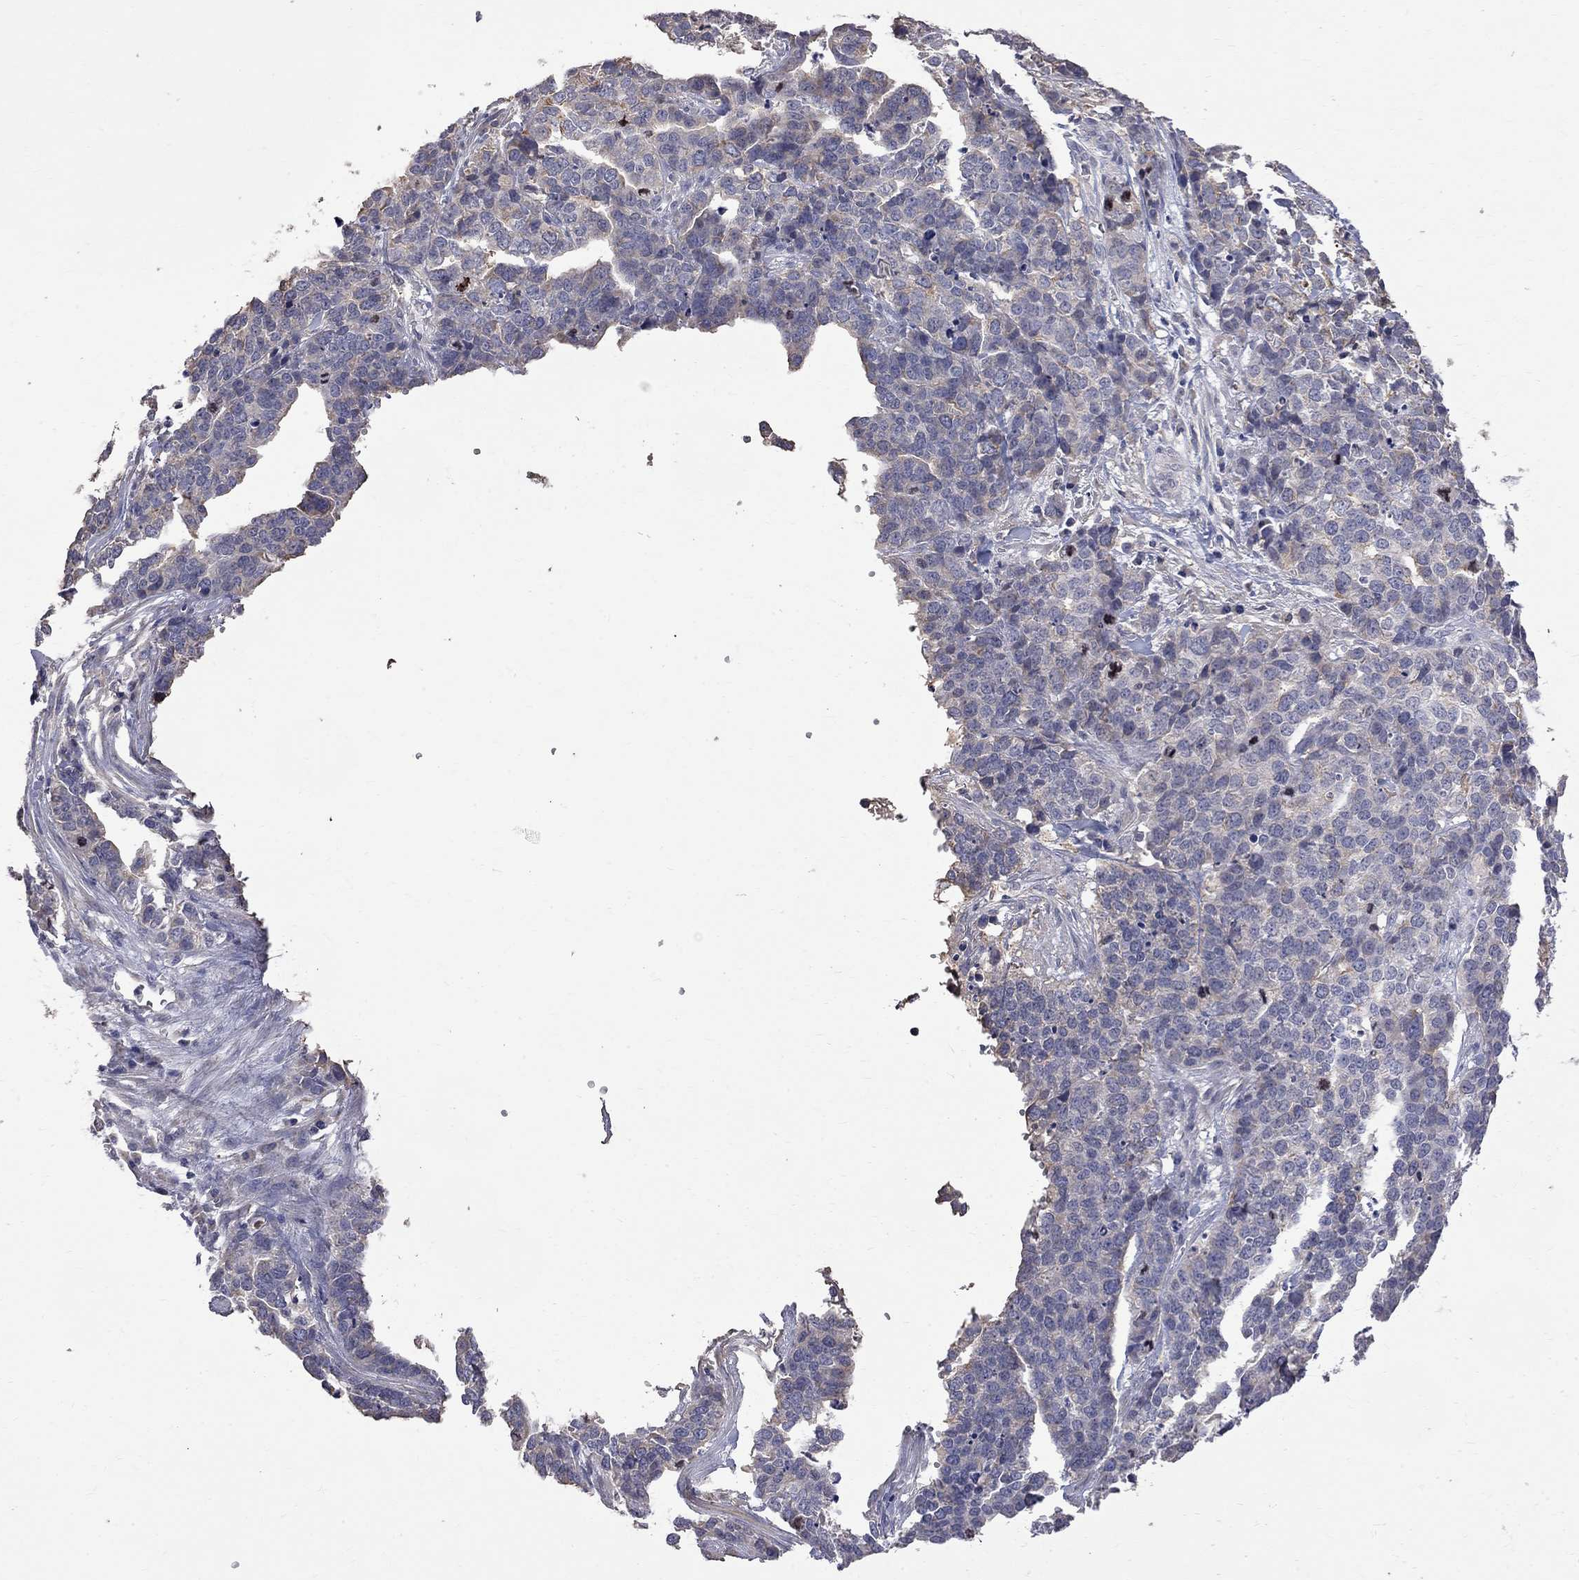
{"staining": {"intensity": "negative", "quantity": "none", "location": "none"}, "tissue": "ovarian cancer", "cell_type": "Tumor cells", "image_type": "cancer", "snomed": [{"axis": "morphology", "description": "Carcinoma, endometroid"}, {"axis": "topography", "description": "Ovary"}], "caption": "This is a photomicrograph of IHC staining of ovarian cancer, which shows no staining in tumor cells.", "gene": "CKAP2", "patient": {"sex": "female", "age": 65}}